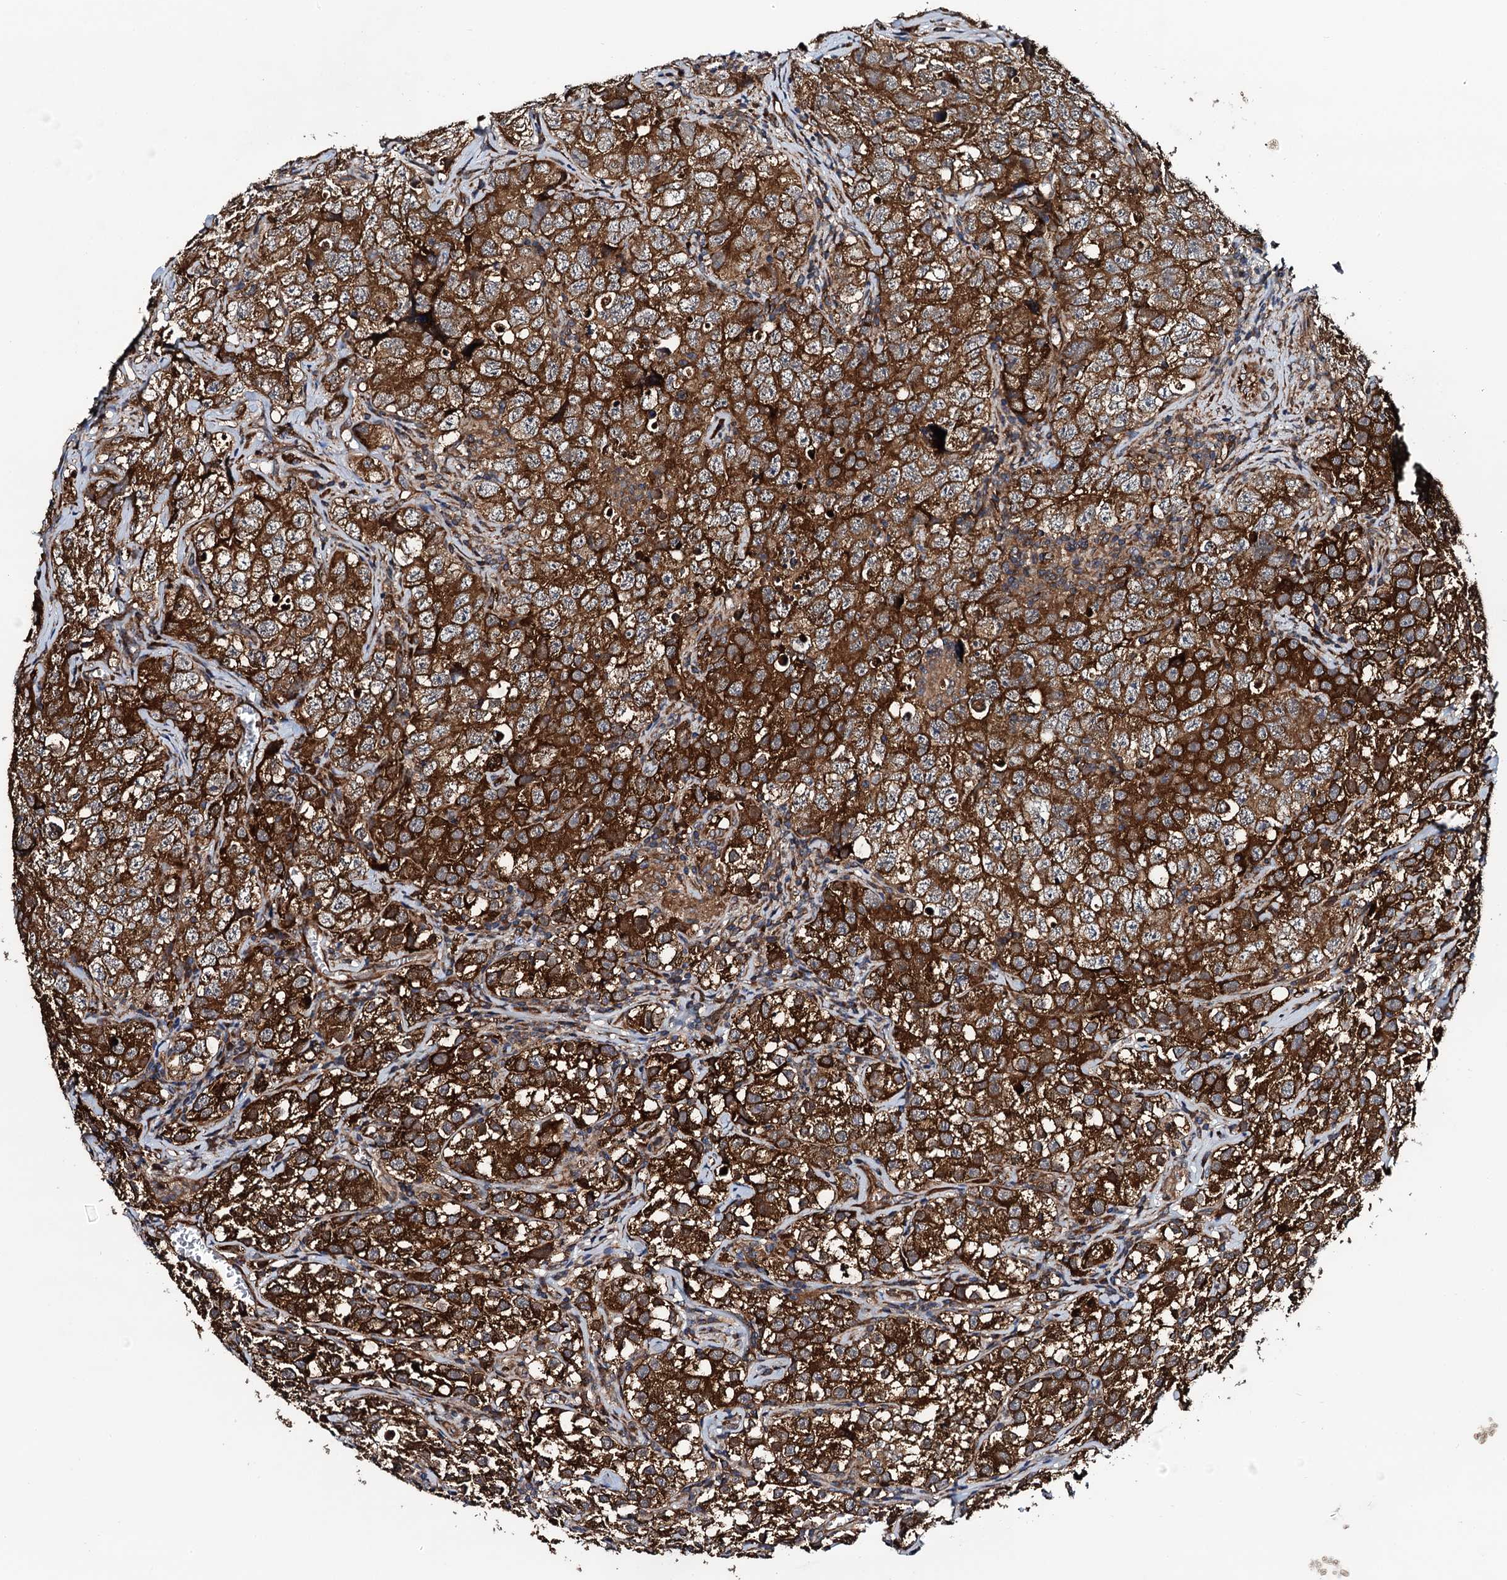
{"staining": {"intensity": "strong", "quantity": ">75%", "location": "cytoplasmic/membranous"}, "tissue": "testis cancer", "cell_type": "Tumor cells", "image_type": "cancer", "snomed": [{"axis": "morphology", "description": "Seminoma, NOS"}, {"axis": "morphology", "description": "Carcinoma, Embryonal, NOS"}, {"axis": "topography", "description": "Testis"}], "caption": "Human testis cancer (seminoma) stained for a protein (brown) exhibits strong cytoplasmic/membranous positive positivity in about >75% of tumor cells.", "gene": "NEK1", "patient": {"sex": "male", "age": 43}}